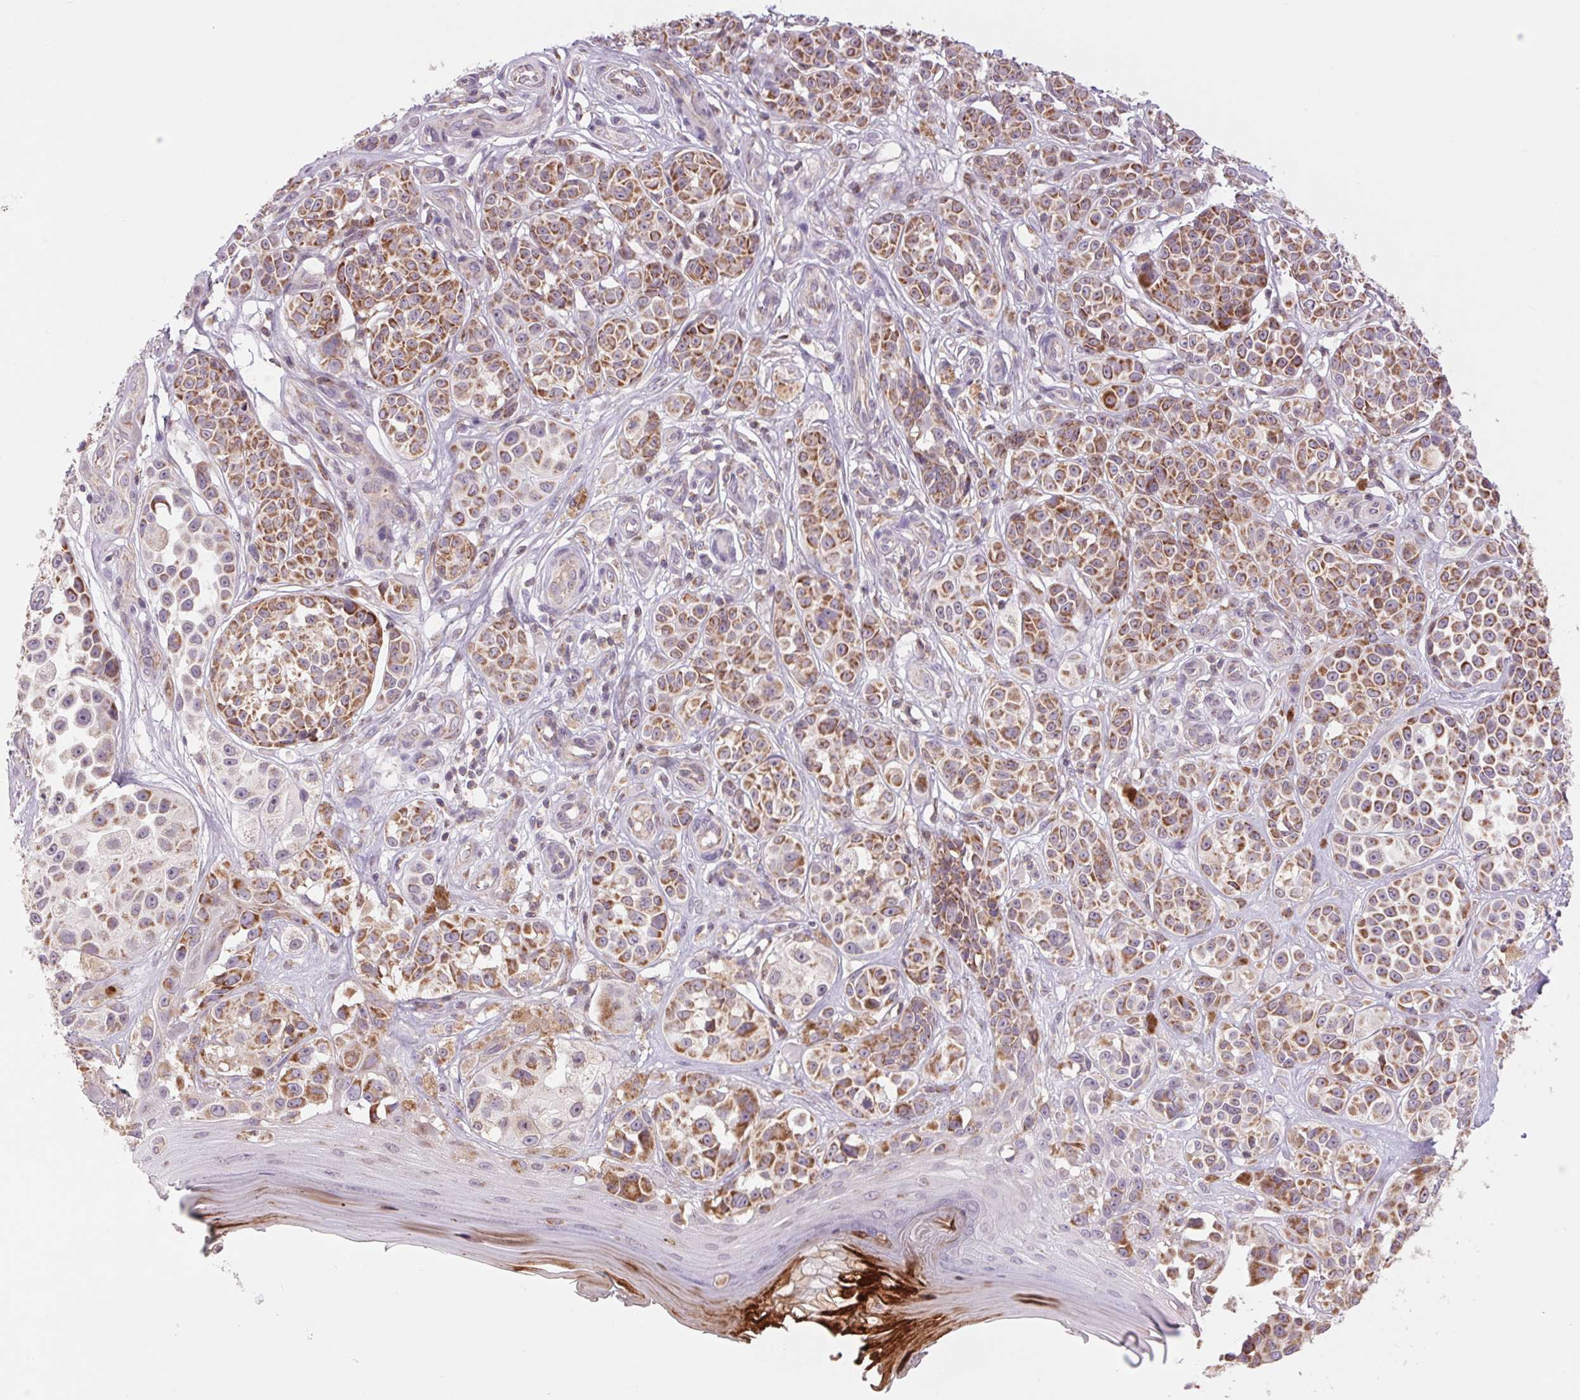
{"staining": {"intensity": "strong", "quantity": ">75%", "location": "cytoplasmic/membranous"}, "tissue": "melanoma", "cell_type": "Tumor cells", "image_type": "cancer", "snomed": [{"axis": "morphology", "description": "Malignant melanoma, NOS"}, {"axis": "topography", "description": "Skin"}], "caption": "A histopathology image of human malignant melanoma stained for a protein reveals strong cytoplasmic/membranous brown staining in tumor cells.", "gene": "COX6A1", "patient": {"sex": "female", "age": 90}}